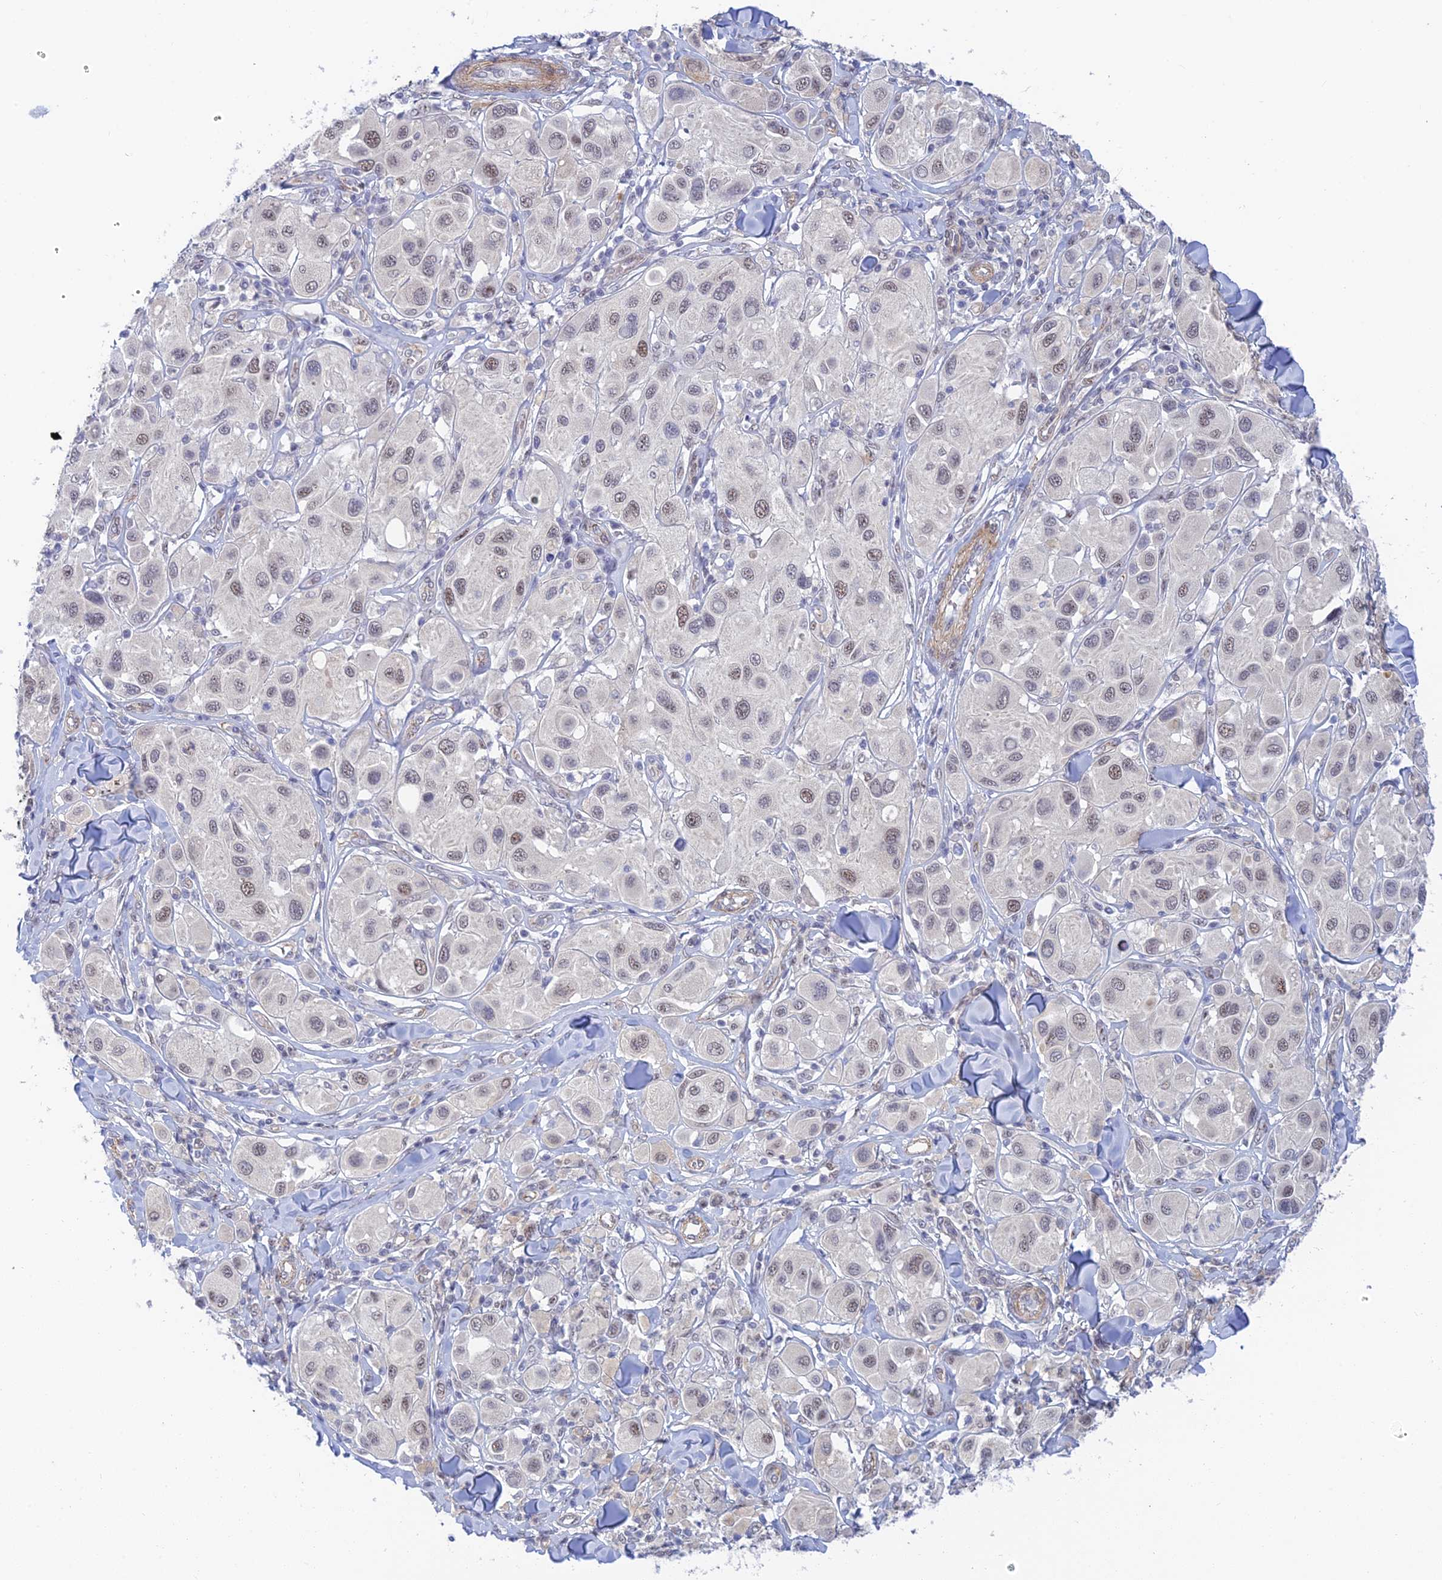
{"staining": {"intensity": "weak", "quantity": ">75%", "location": "nuclear"}, "tissue": "melanoma", "cell_type": "Tumor cells", "image_type": "cancer", "snomed": [{"axis": "morphology", "description": "Malignant melanoma, Metastatic site"}, {"axis": "topography", "description": "Skin"}], "caption": "Protein staining of malignant melanoma (metastatic site) tissue exhibits weak nuclear positivity in approximately >75% of tumor cells. Immunohistochemistry (ihc) stains the protein in brown and the nuclei are stained blue.", "gene": "CFAP92", "patient": {"sex": "male", "age": 41}}